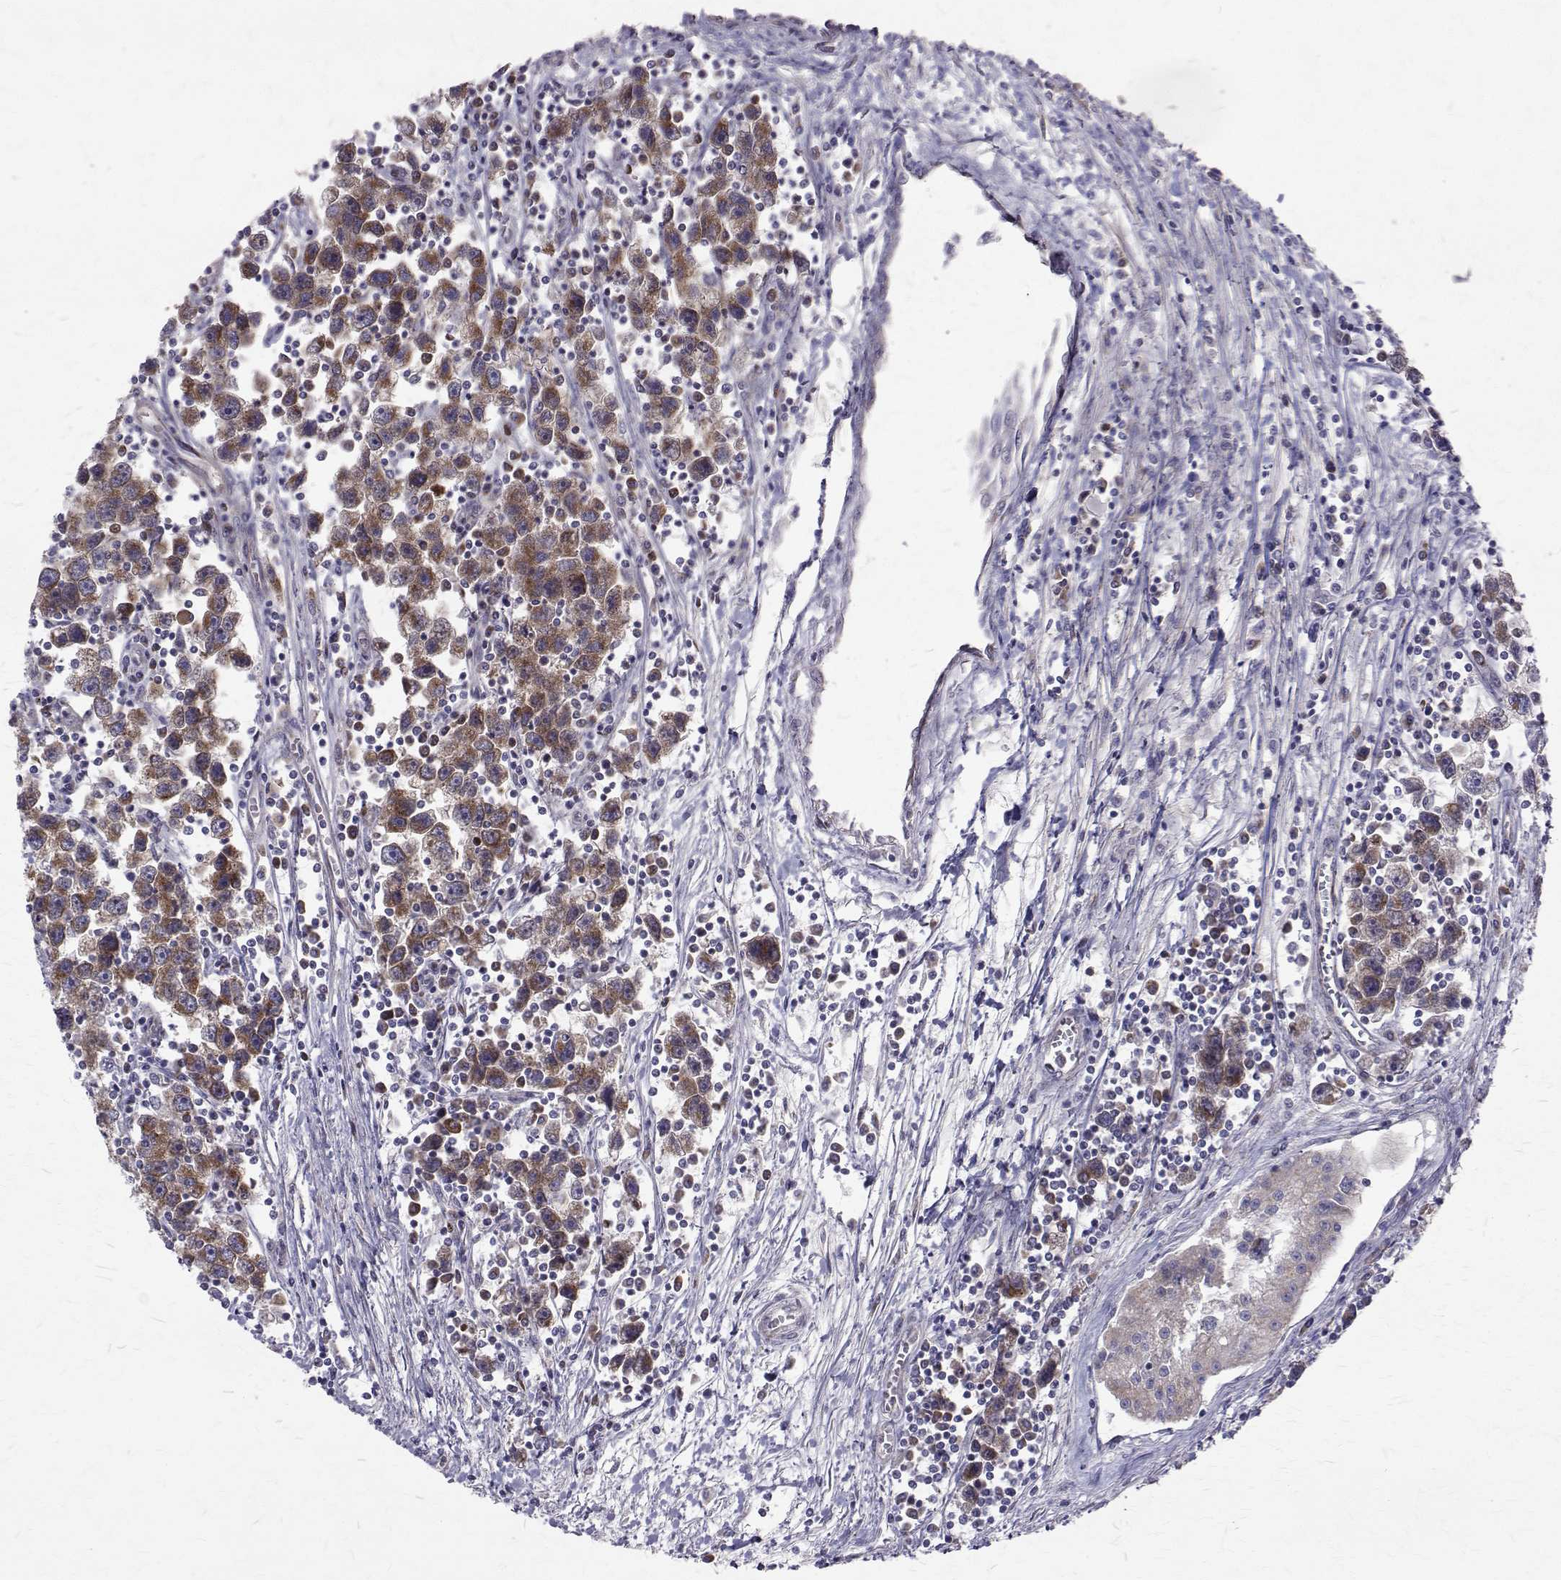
{"staining": {"intensity": "moderate", "quantity": ">75%", "location": "cytoplasmic/membranous"}, "tissue": "testis cancer", "cell_type": "Tumor cells", "image_type": "cancer", "snomed": [{"axis": "morphology", "description": "Seminoma, NOS"}, {"axis": "topography", "description": "Testis"}], "caption": "Protein staining of testis cancer tissue exhibits moderate cytoplasmic/membranous positivity in about >75% of tumor cells.", "gene": "ARFGAP1", "patient": {"sex": "male", "age": 30}}